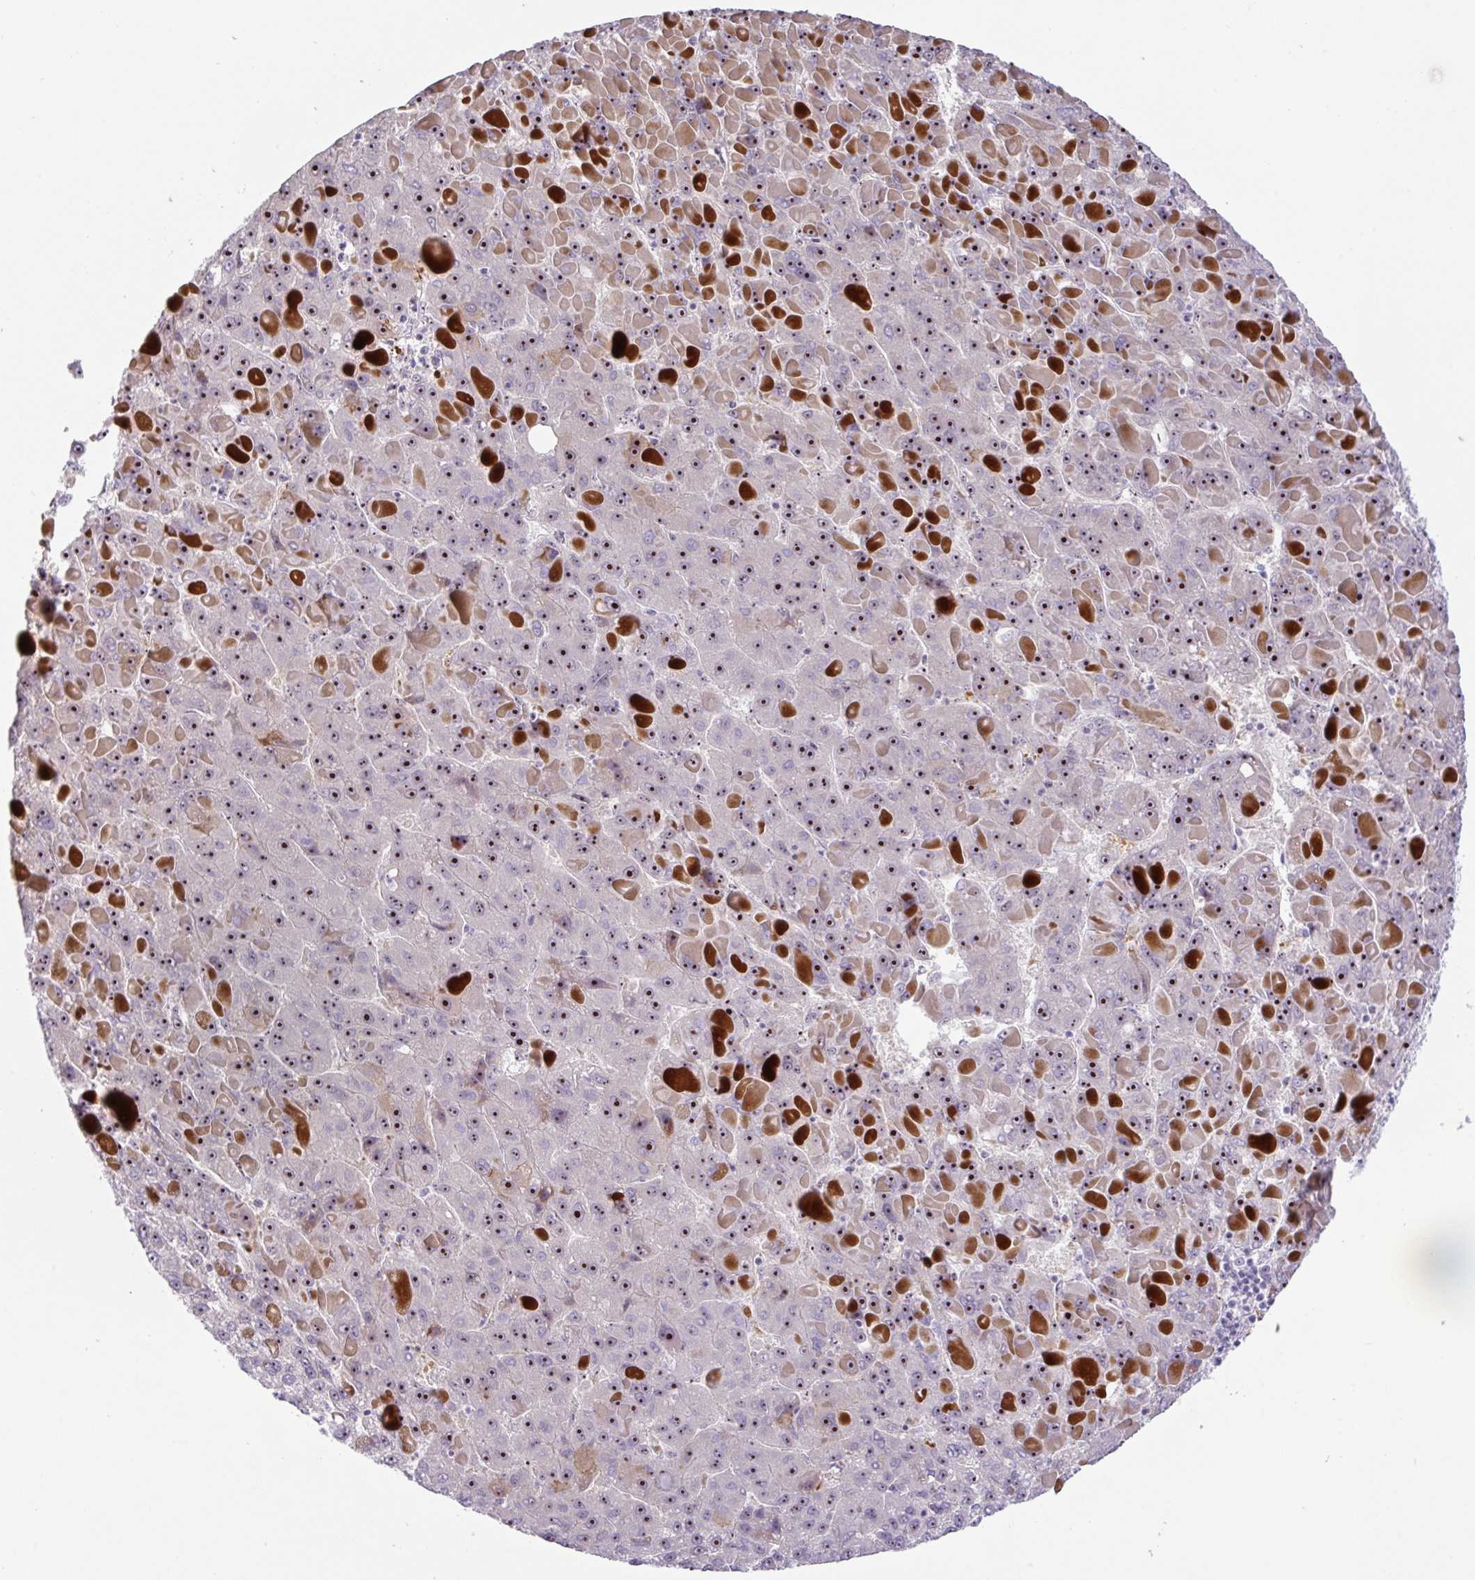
{"staining": {"intensity": "strong", "quantity": "25%-75%", "location": "nuclear"}, "tissue": "liver cancer", "cell_type": "Tumor cells", "image_type": "cancer", "snomed": [{"axis": "morphology", "description": "Carcinoma, Hepatocellular, NOS"}, {"axis": "topography", "description": "Liver"}], "caption": "Immunohistochemical staining of human liver cancer (hepatocellular carcinoma) exhibits high levels of strong nuclear expression in about 25%-75% of tumor cells. (DAB = brown stain, brightfield microscopy at high magnification).", "gene": "MXRA8", "patient": {"sex": "female", "age": 82}}